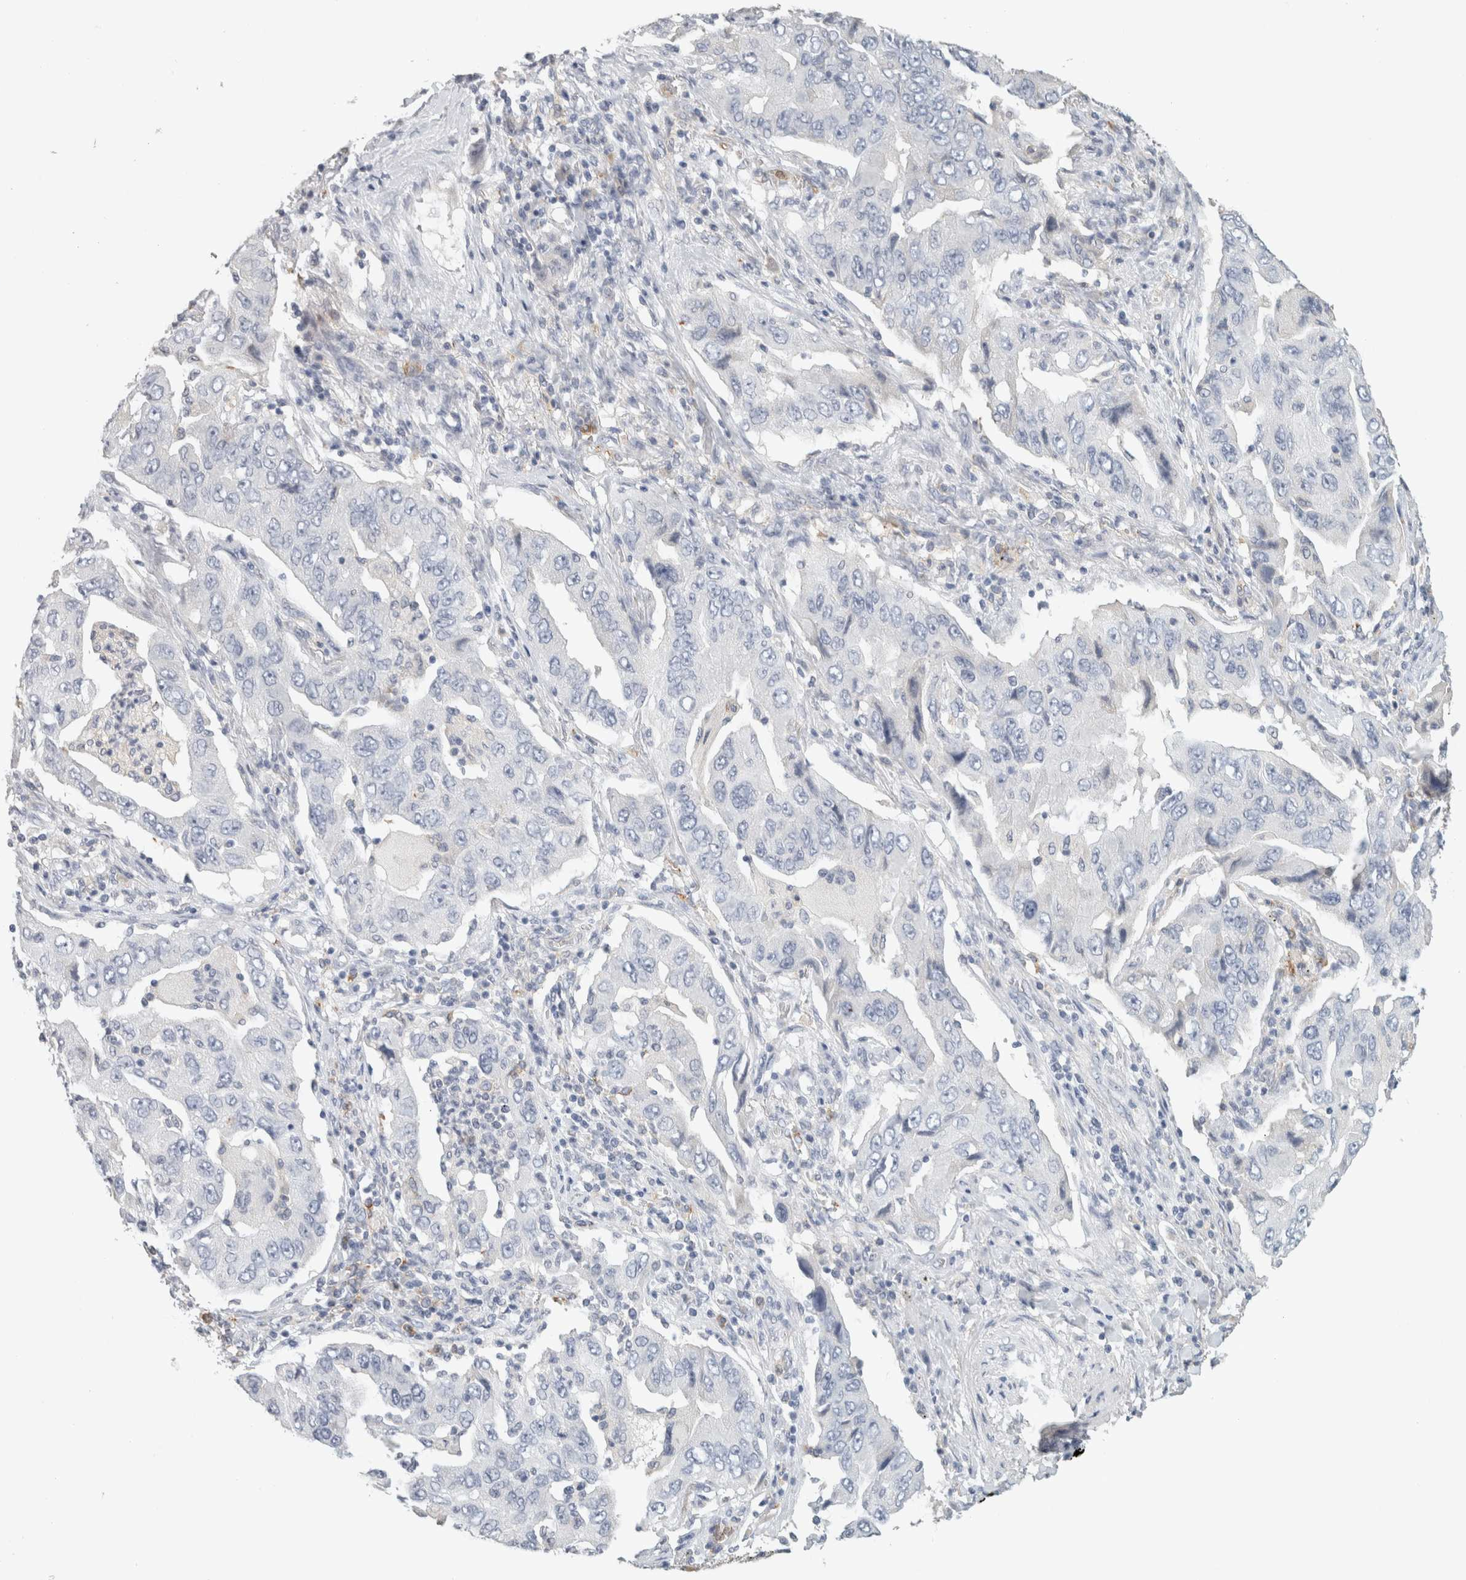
{"staining": {"intensity": "negative", "quantity": "none", "location": "none"}, "tissue": "lung cancer", "cell_type": "Tumor cells", "image_type": "cancer", "snomed": [{"axis": "morphology", "description": "Adenocarcinoma, NOS"}, {"axis": "topography", "description": "Lung"}], "caption": "Lung adenocarcinoma was stained to show a protein in brown. There is no significant expression in tumor cells.", "gene": "CD36", "patient": {"sex": "female", "age": 65}}